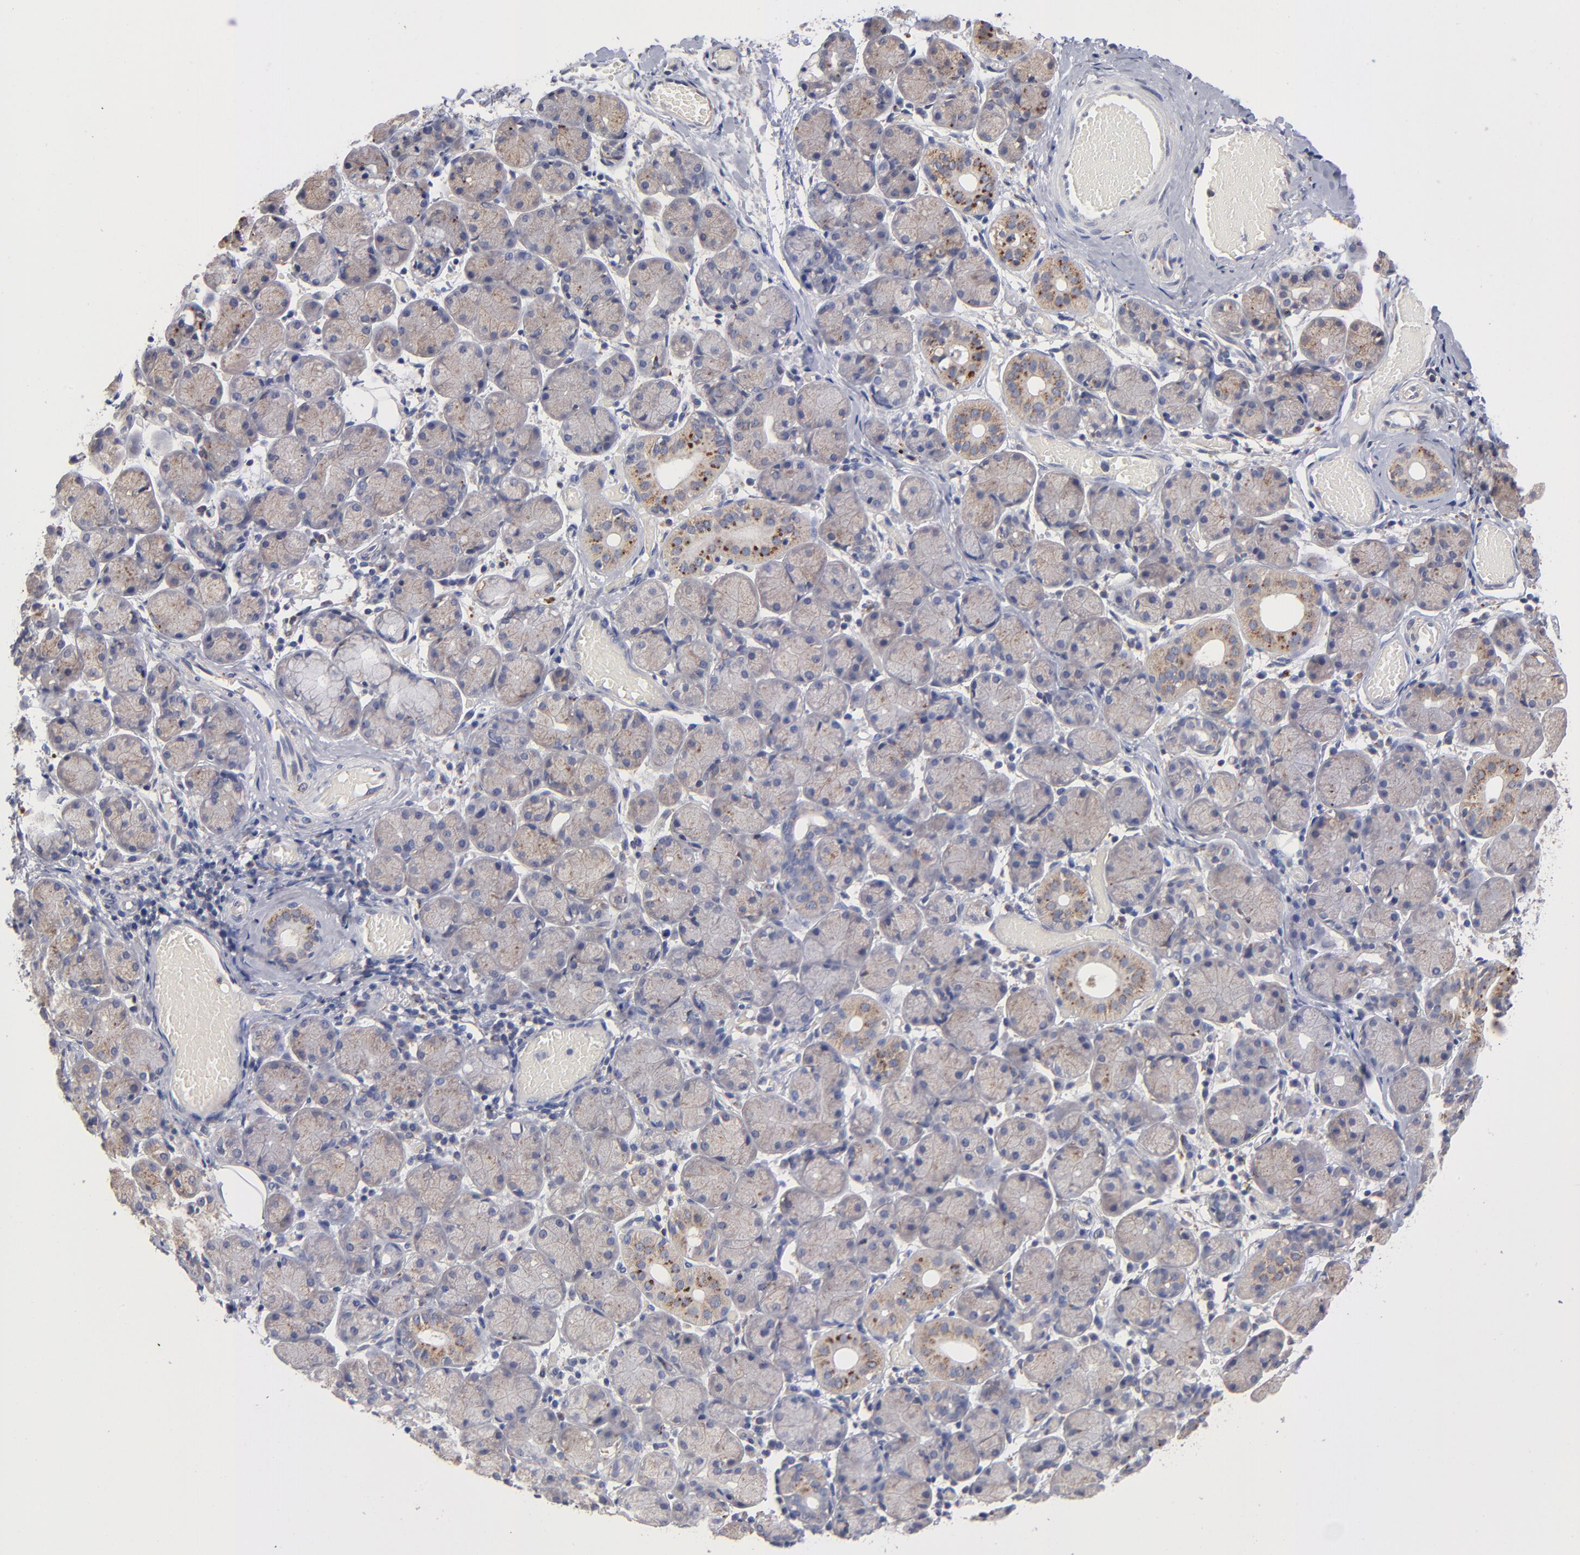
{"staining": {"intensity": "moderate", "quantity": "<25%", "location": "cytoplasmic/membranous"}, "tissue": "salivary gland", "cell_type": "Glandular cells", "image_type": "normal", "snomed": [{"axis": "morphology", "description": "Normal tissue, NOS"}, {"axis": "topography", "description": "Salivary gland"}], "caption": "Immunohistochemical staining of normal human salivary gland displays <25% levels of moderate cytoplasmic/membranous protein expression in about <25% of glandular cells. Nuclei are stained in blue.", "gene": "RRAGA", "patient": {"sex": "female", "age": 24}}